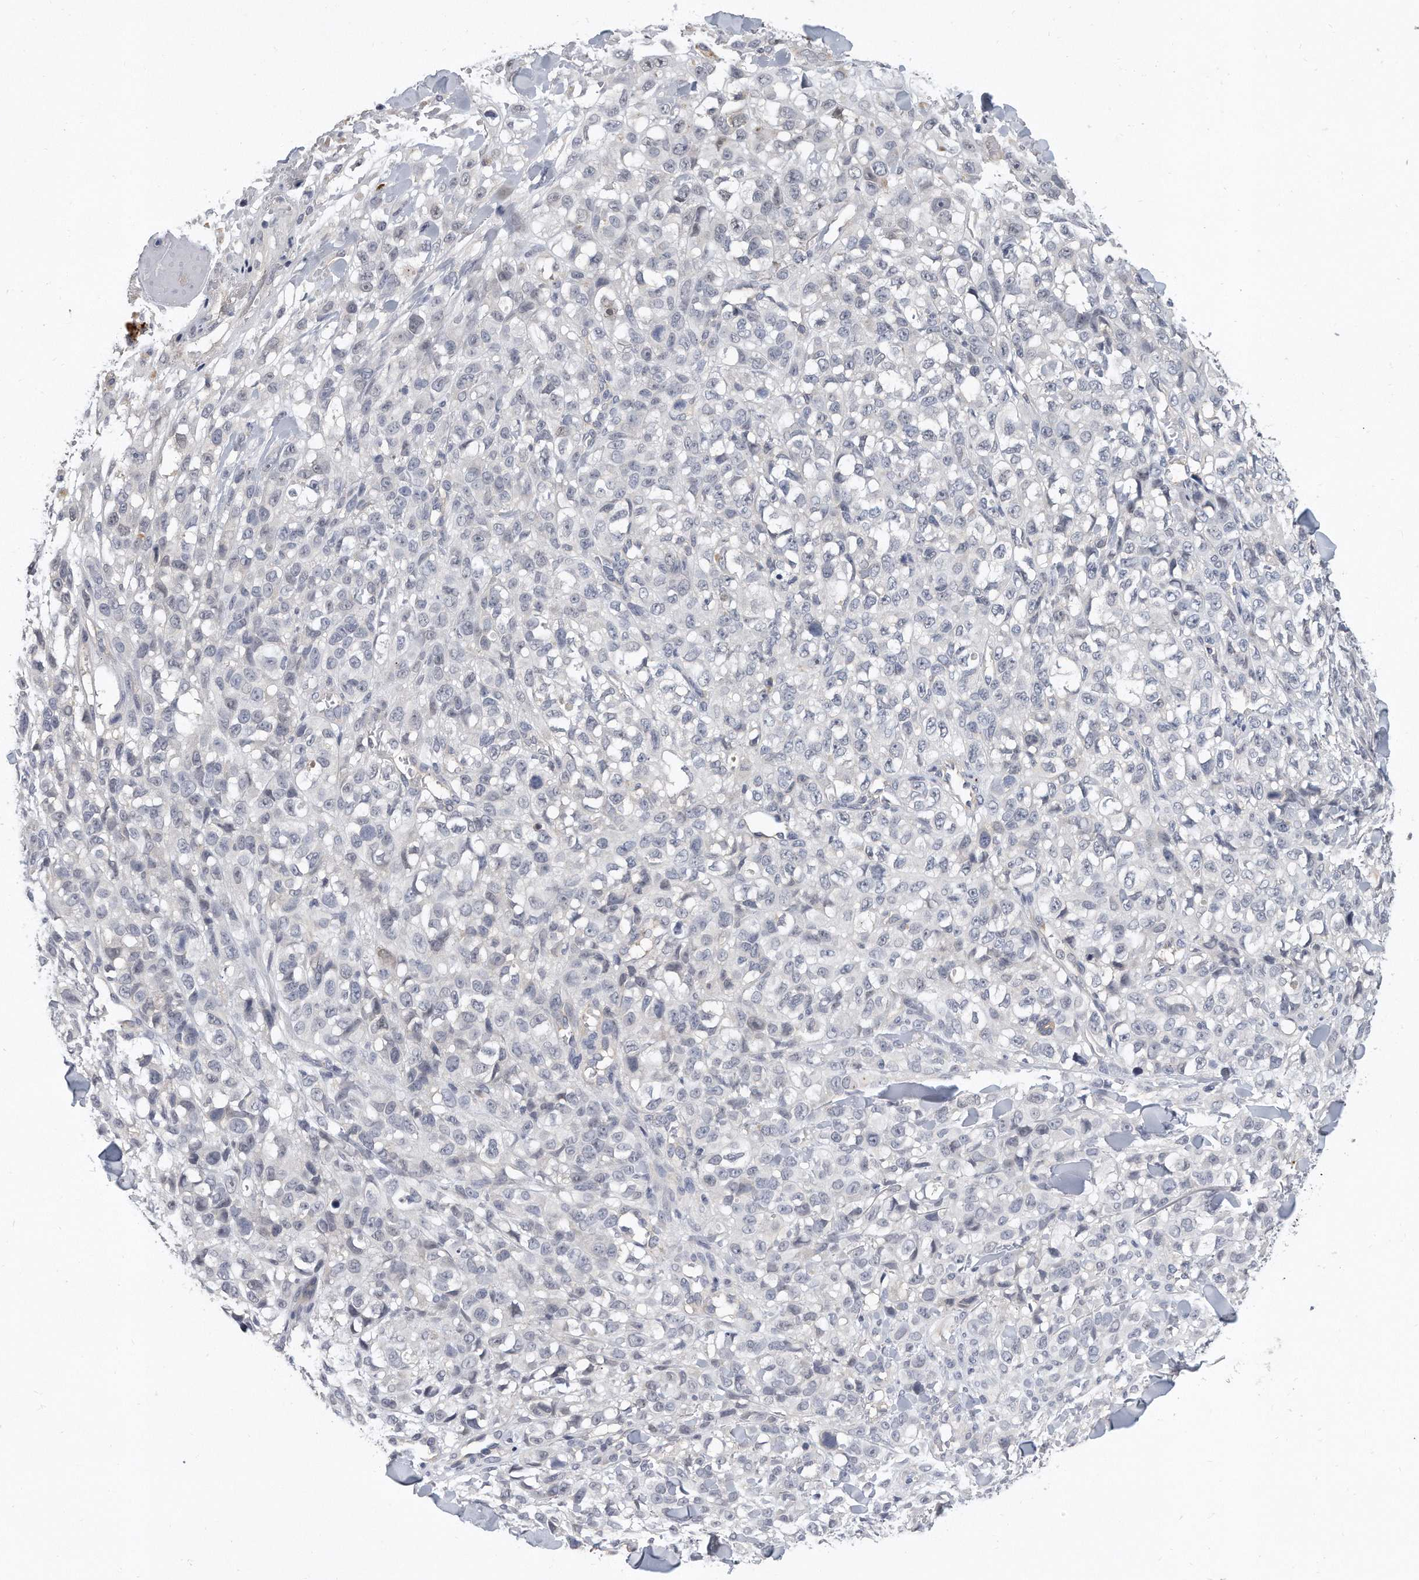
{"staining": {"intensity": "negative", "quantity": "none", "location": "none"}, "tissue": "melanoma", "cell_type": "Tumor cells", "image_type": "cancer", "snomed": [{"axis": "morphology", "description": "Malignant melanoma, Metastatic site"}, {"axis": "topography", "description": "Skin"}], "caption": "Protein analysis of melanoma exhibits no significant expression in tumor cells.", "gene": "KLHL7", "patient": {"sex": "female", "age": 72}}